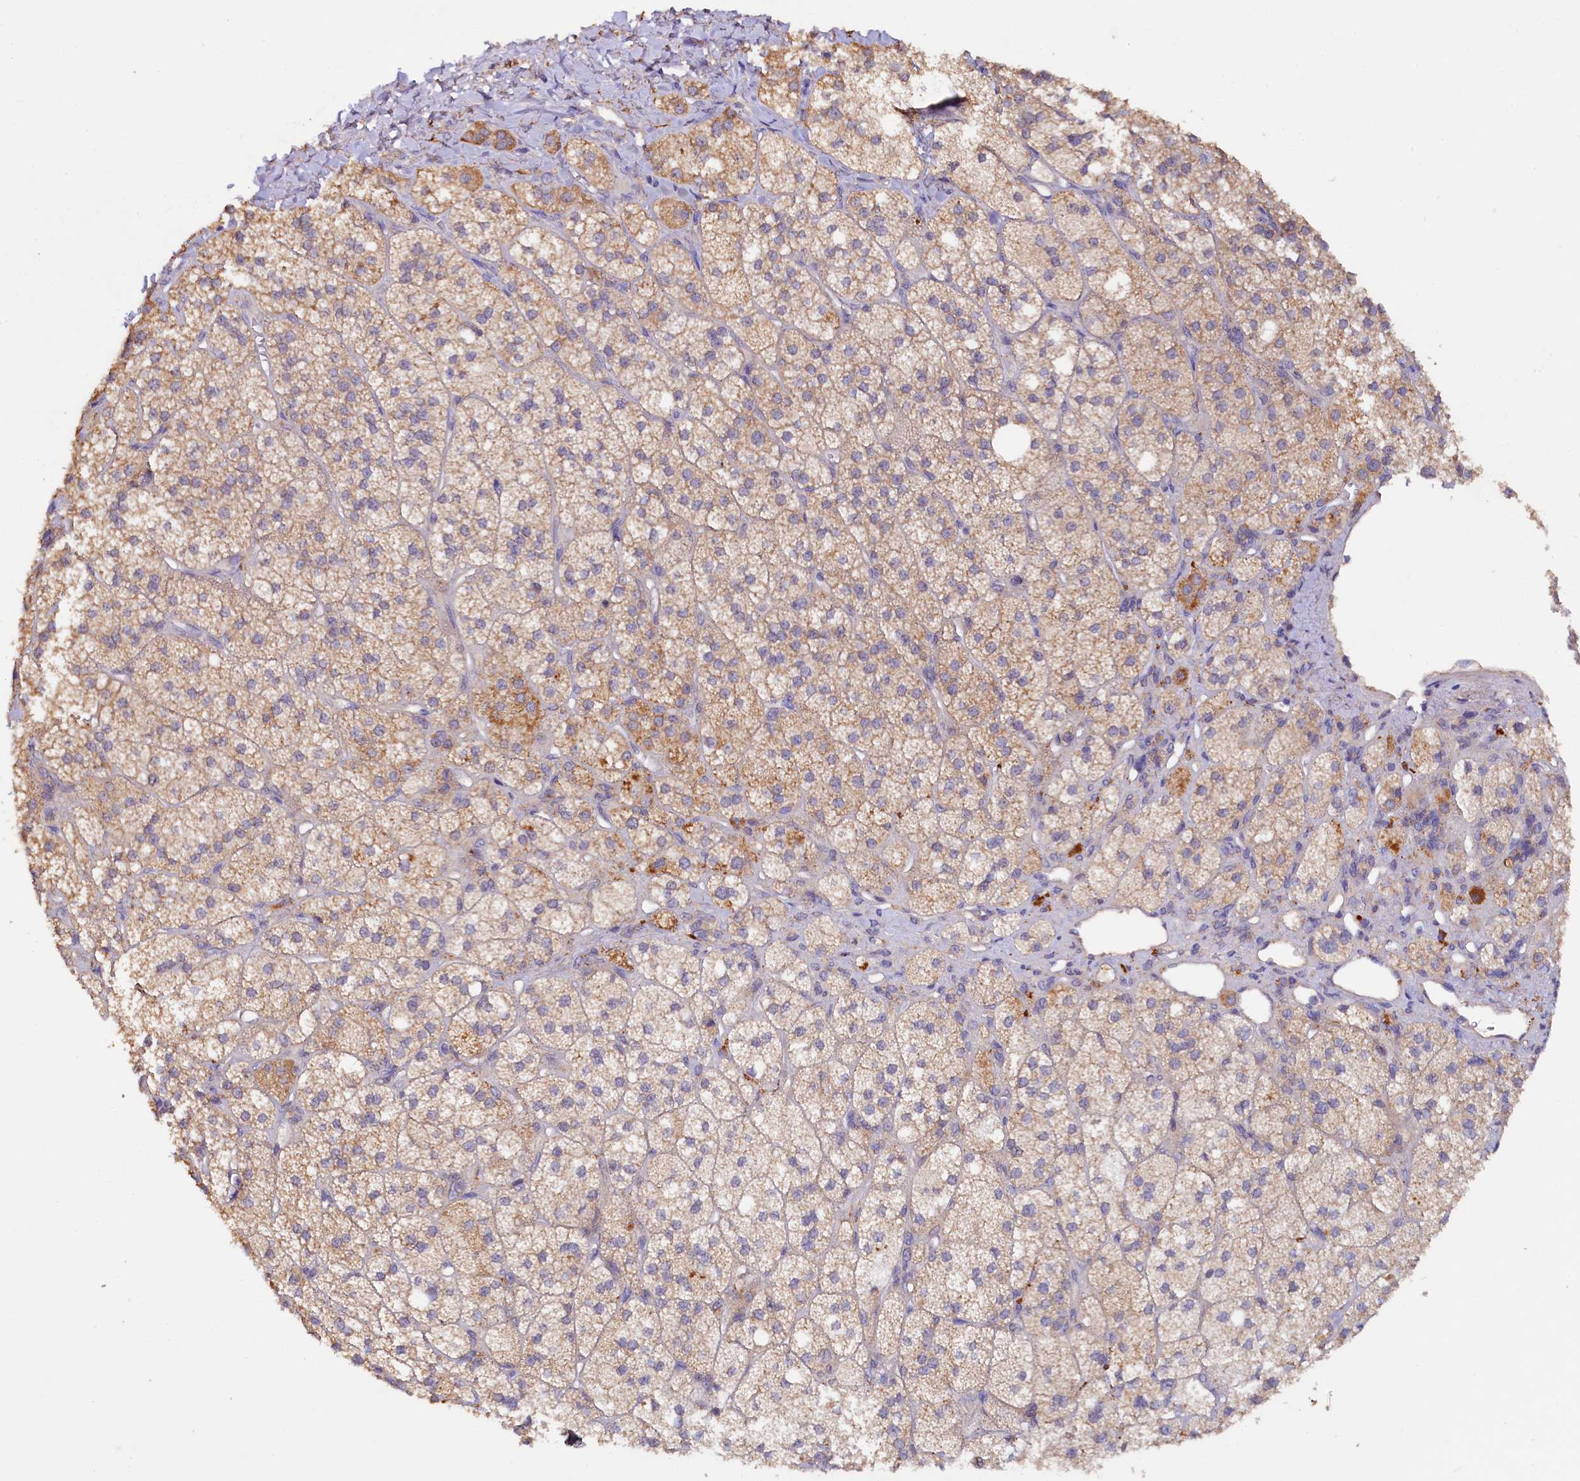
{"staining": {"intensity": "moderate", "quantity": ">75%", "location": "cytoplasmic/membranous"}, "tissue": "adrenal gland", "cell_type": "Glandular cells", "image_type": "normal", "snomed": [{"axis": "morphology", "description": "Normal tissue, NOS"}, {"axis": "topography", "description": "Adrenal gland"}], "caption": "Glandular cells demonstrate medium levels of moderate cytoplasmic/membranous positivity in approximately >75% of cells in normal human adrenal gland.", "gene": "ETFBKMT", "patient": {"sex": "male", "age": 61}}